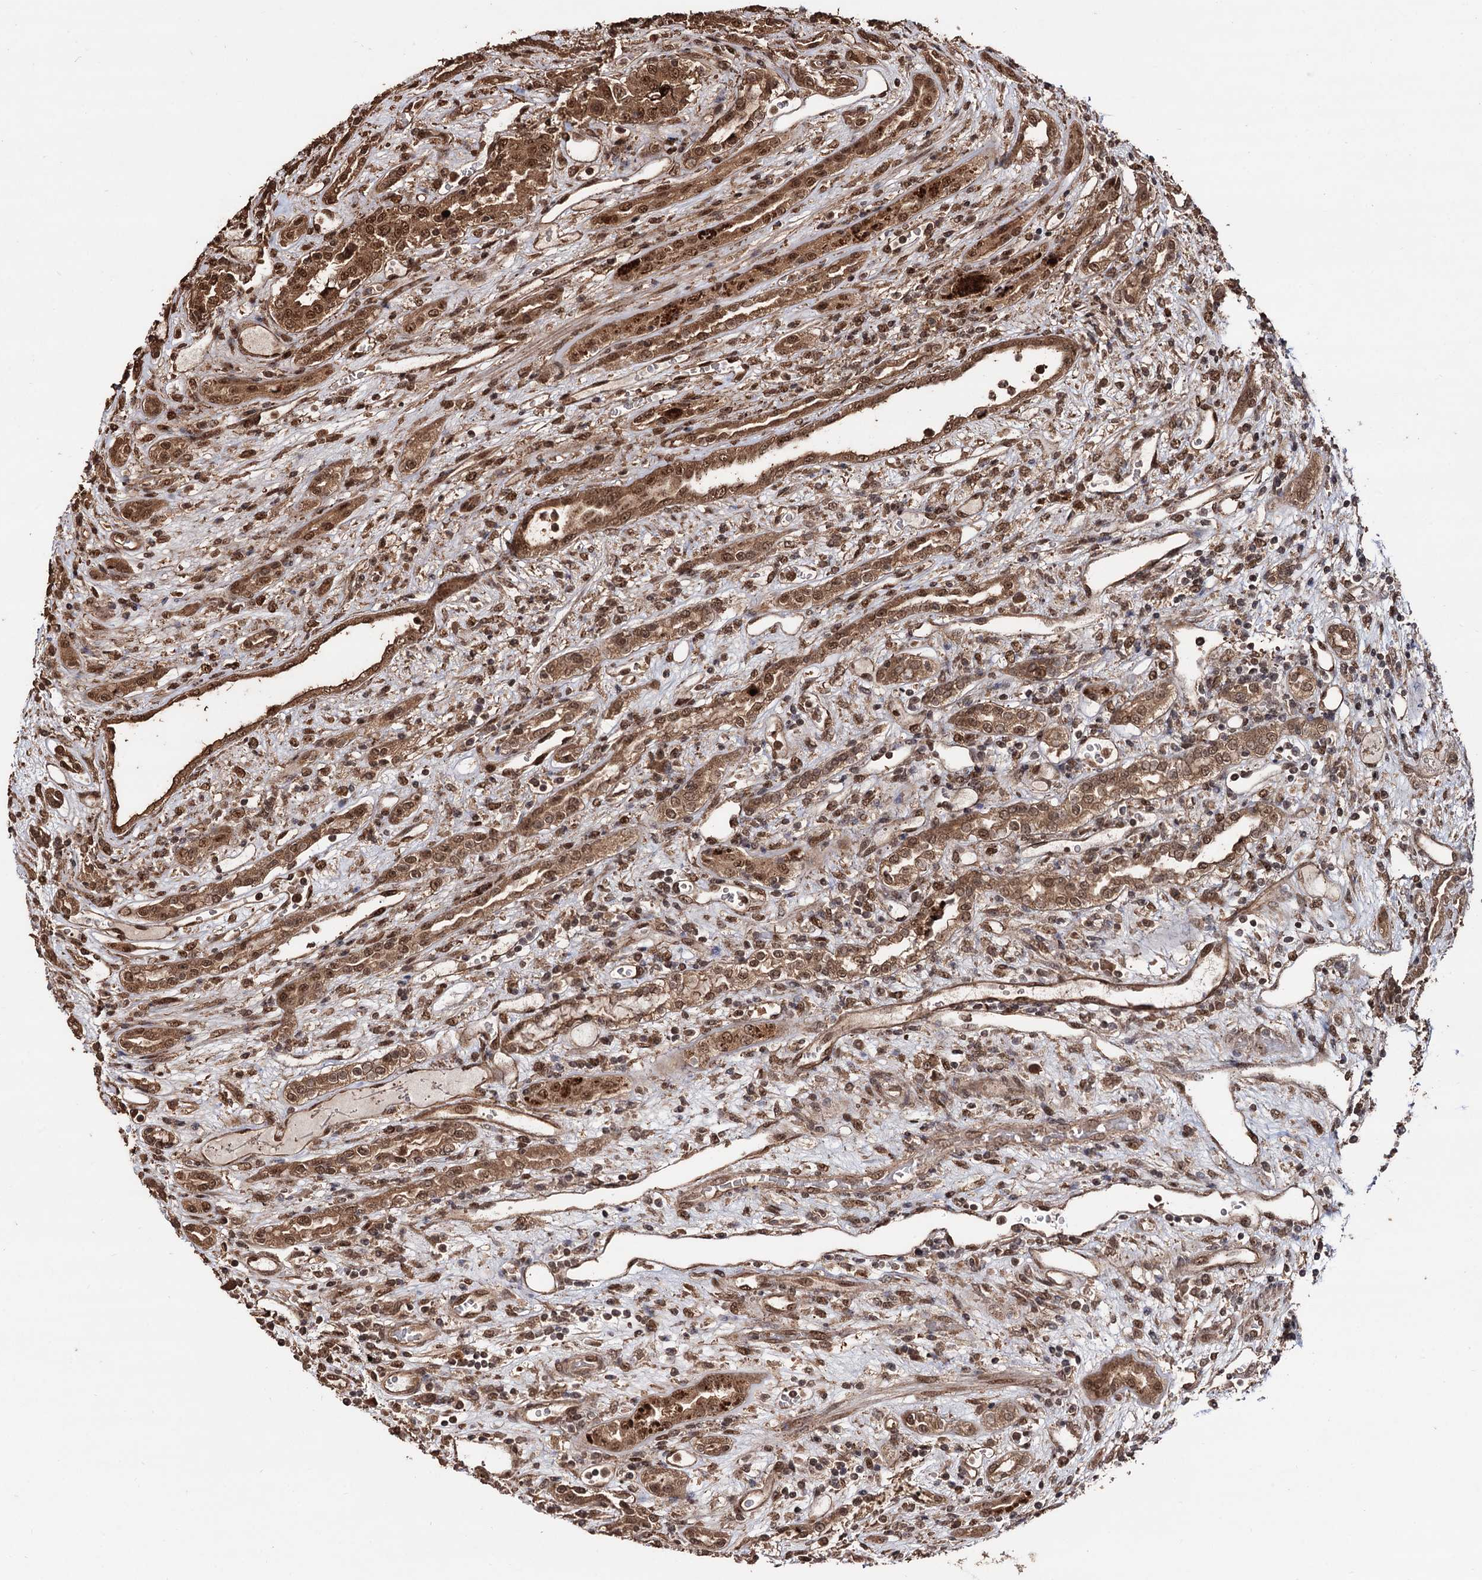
{"staining": {"intensity": "strong", "quantity": ">75%", "location": "cytoplasmic/membranous,nuclear"}, "tissue": "renal cancer", "cell_type": "Tumor cells", "image_type": "cancer", "snomed": [{"axis": "morphology", "description": "Adenocarcinoma, NOS"}, {"axis": "topography", "description": "Kidney"}], "caption": "Immunohistochemical staining of human renal cancer (adenocarcinoma) shows strong cytoplasmic/membranous and nuclear protein positivity in approximately >75% of tumor cells.", "gene": "PIGB", "patient": {"sex": "female", "age": 54}}